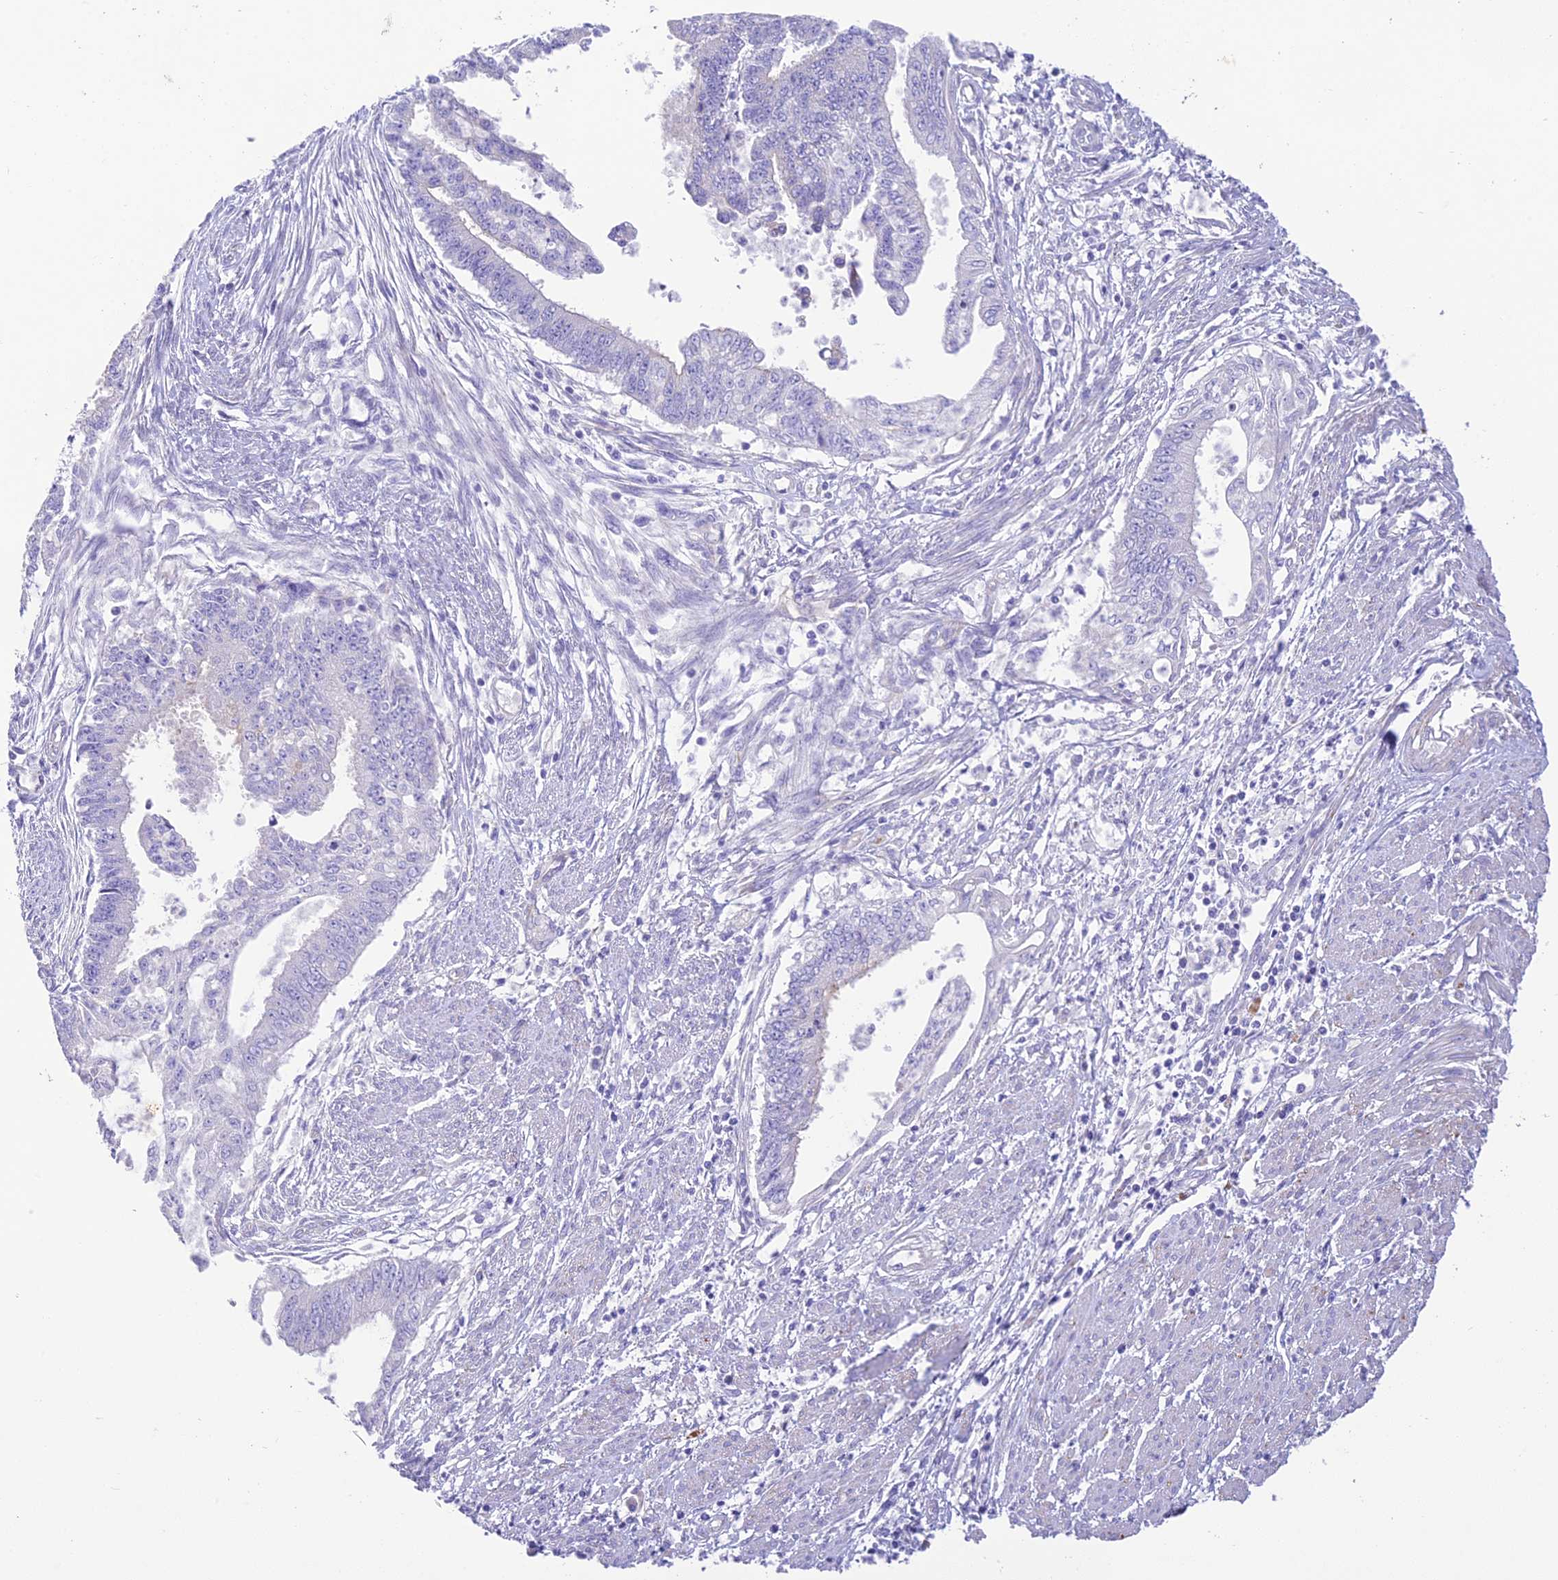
{"staining": {"intensity": "negative", "quantity": "none", "location": "none"}, "tissue": "endometrial cancer", "cell_type": "Tumor cells", "image_type": "cancer", "snomed": [{"axis": "morphology", "description": "Adenocarcinoma, NOS"}, {"axis": "topography", "description": "Endometrium"}], "caption": "Immunohistochemistry of endometrial adenocarcinoma shows no positivity in tumor cells.", "gene": "HSD17B2", "patient": {"sex": "female", "age": 73}}